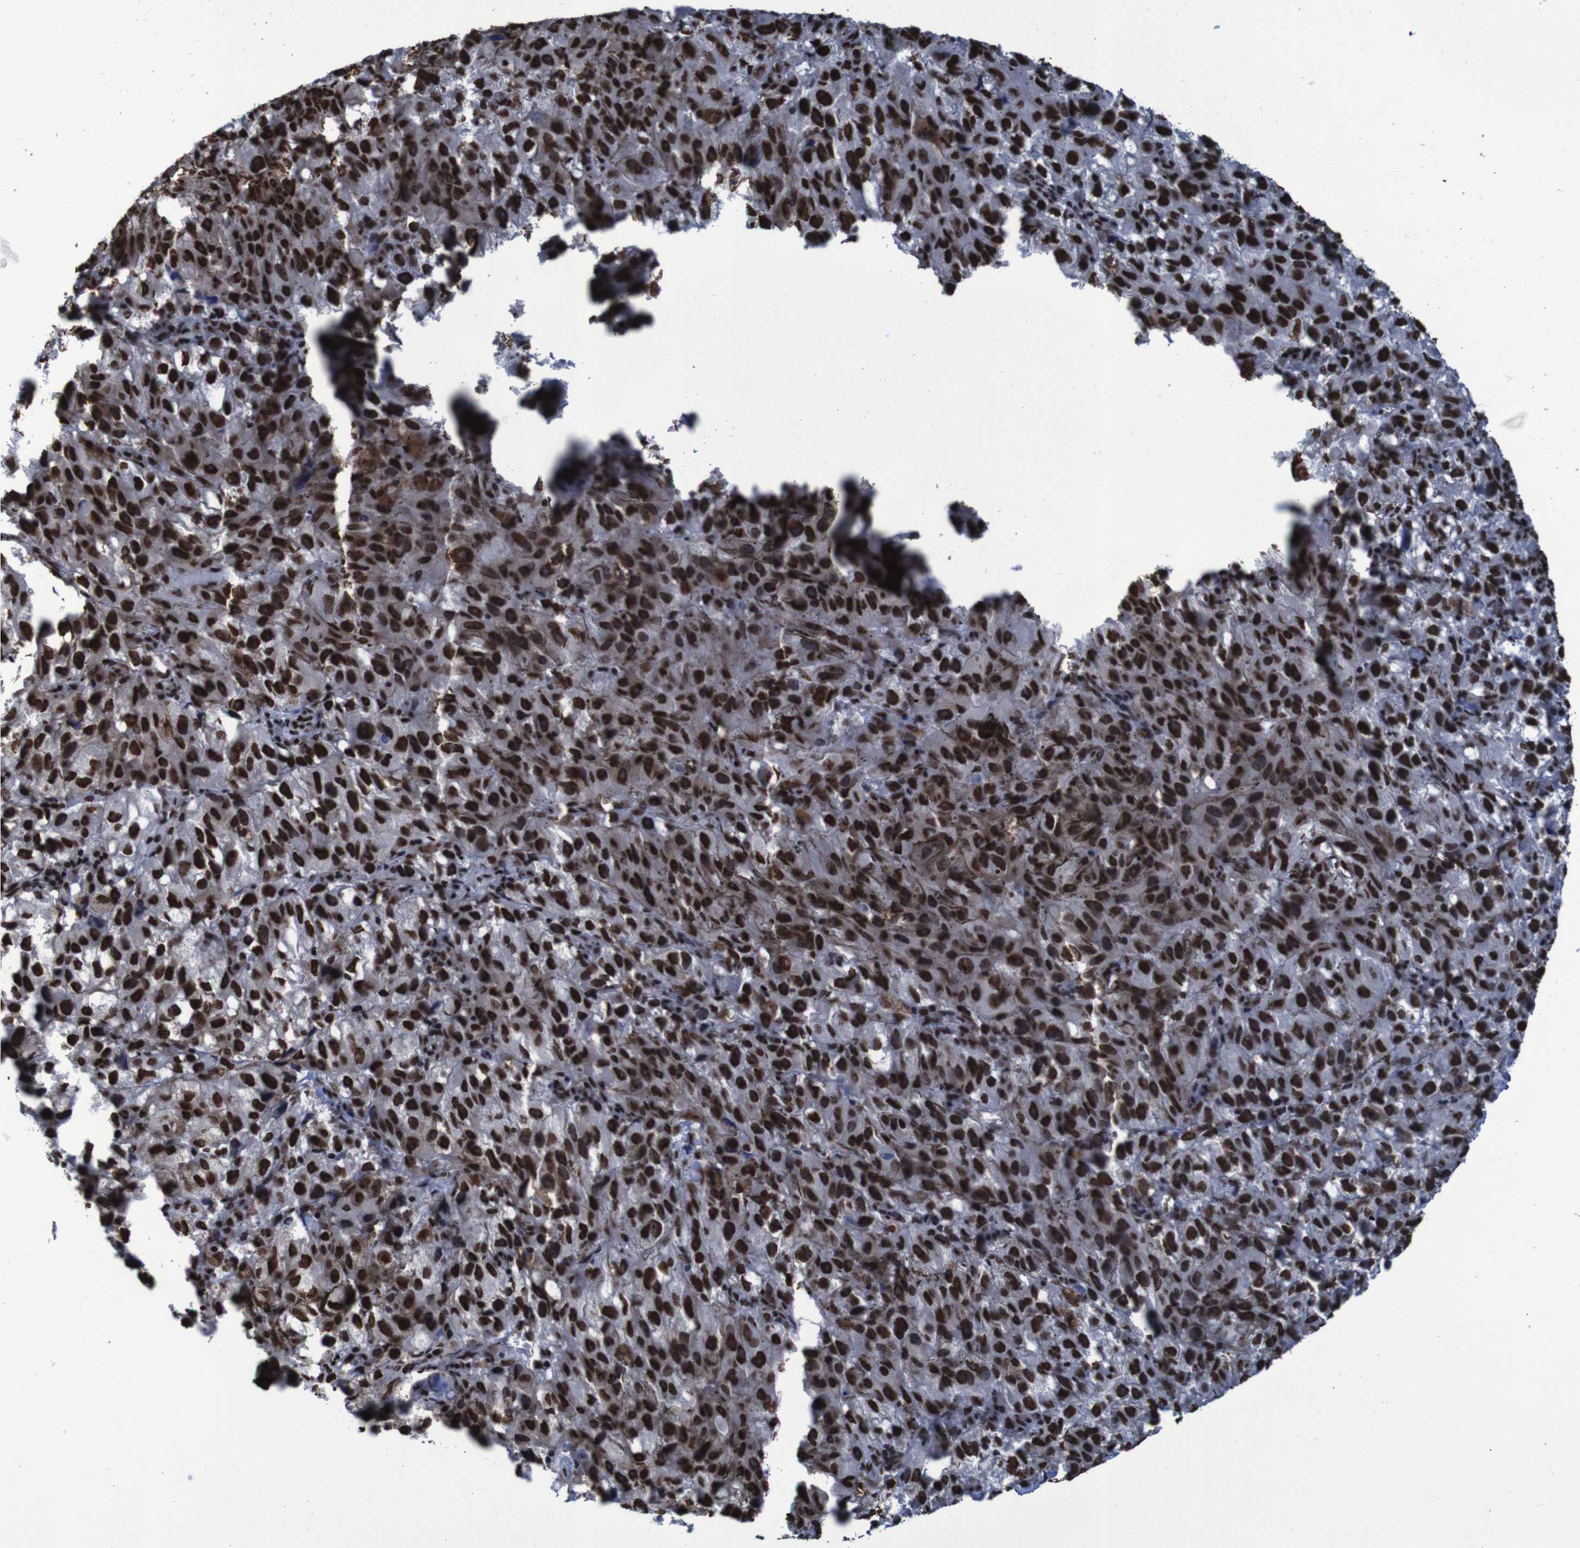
{"staining": {"intensity": "strong", "quantity": ">75%", "location": "nuclear"}, "tissue": "melanoma", "cell_type": "Tumor cells", "image_type": "cancer", "snomed": [{"axis": "morphology", "description": "Malignant melanoma, NOS"}, {"axis": "topography", "description": "Skin"}], "caption": "The micrograph demonstrates staining of melanoma, revealing strong nuclear protein positivity (brown color) within tumor cells.", "gene": "HNRNPR", "patient": {"sex": "female", "age": 104}}